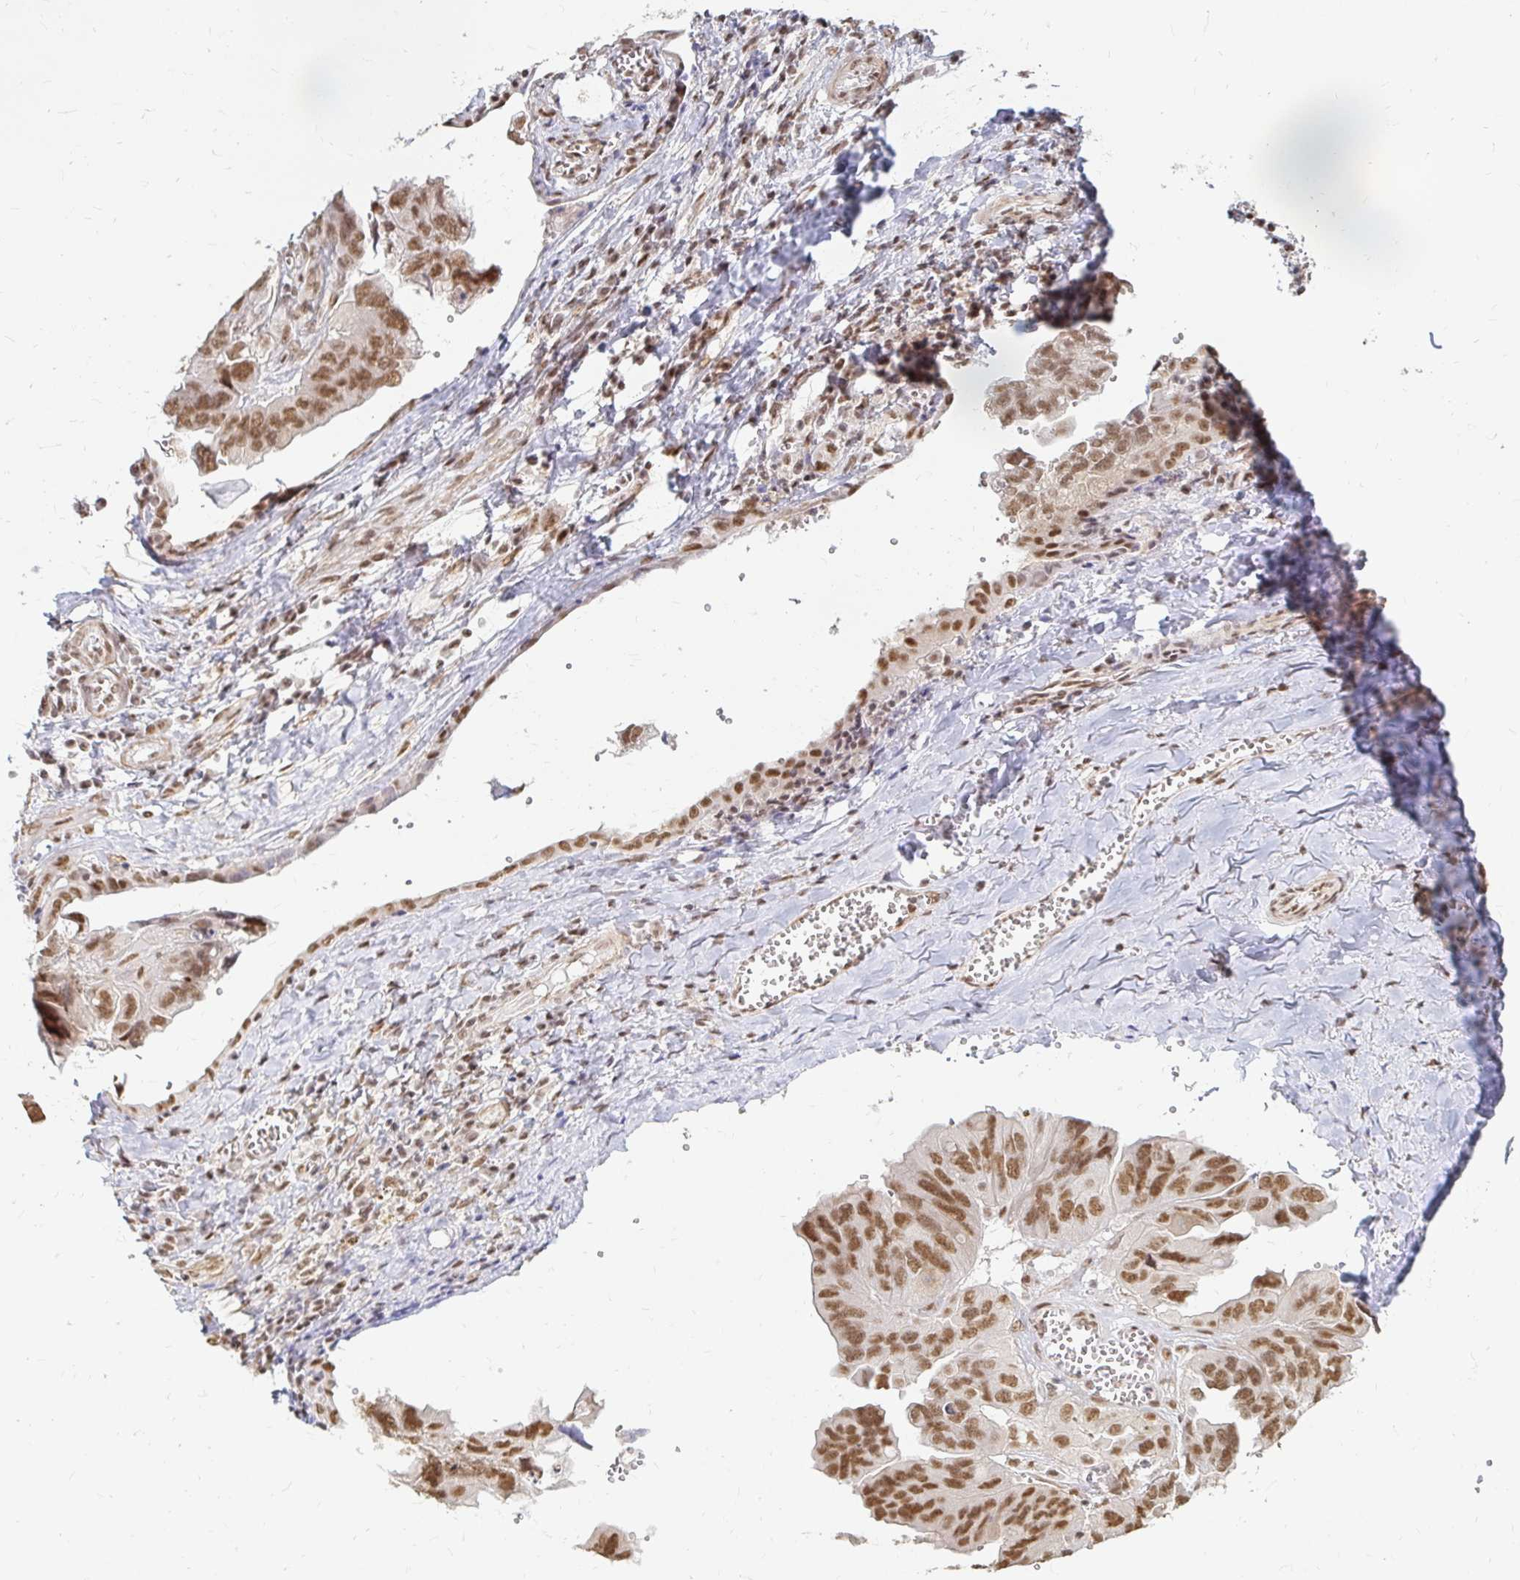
{"staining": {"intensity": "moderate", "quantity": ">75%", "location": "nuclear"}, "tissue": "ovarian cancer", "cell_type": "Tumor cells", "image_type": "cancer", "snomed": [{"axis": "morphology", "description": "Cystadenocarcinoma, serous, NOS"}, {"axis": "topography", "description": "Ovary"}], "caption": "Ovarian cancer (serous cystadenocarcinoma) tissue exhibits moderate nuclear positivity in approximately >75% of tumor cells", "gene": "HNRNPU", "patient": {"sex": "female", "age": 79}}